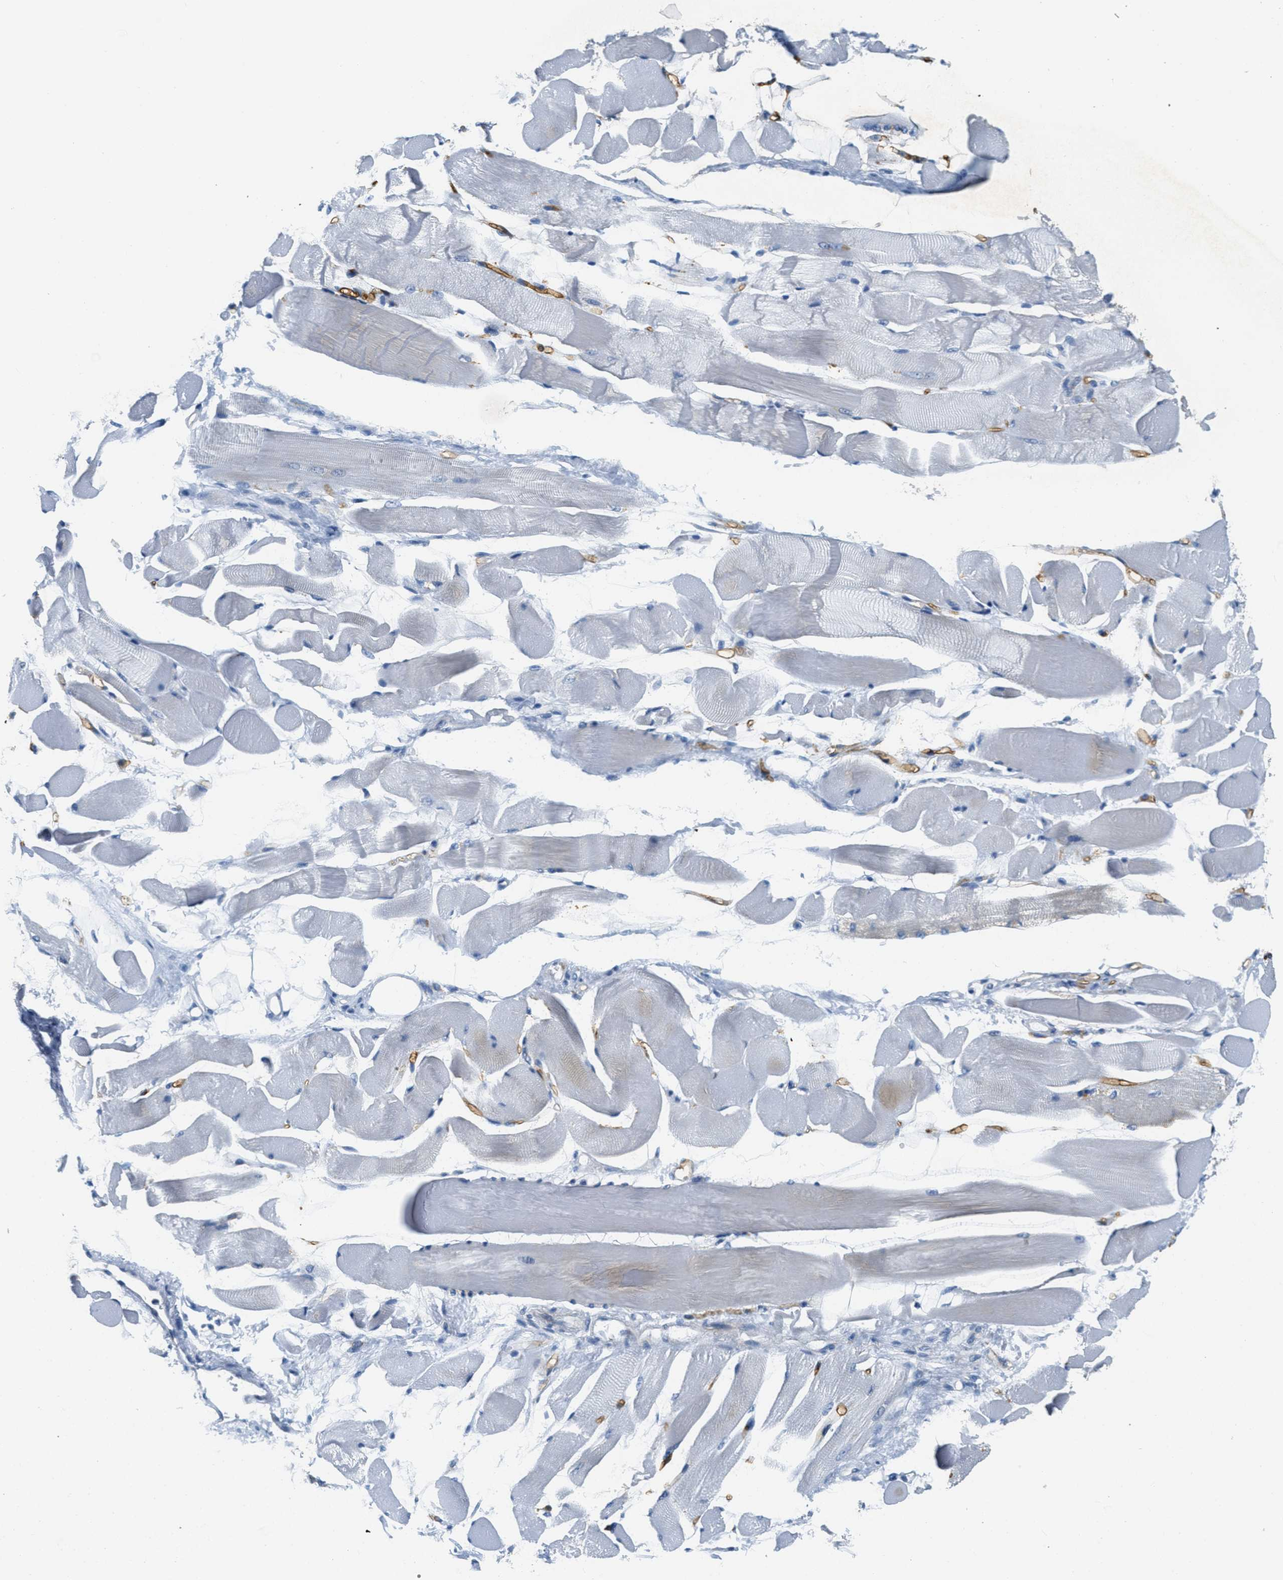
{"staining": {"intensity": "negative", "quantity": "none", "location": "none"}, "tissue": "skeletal muscle", "cell_type": "Myocytes", "image_type": "normal", "snomed": [{"axis": "morphology", "description": "Normal tissue, NOS"}, {"axis": "topography", "description": "Skeletal muscle"}, {"axis": "topography", "description": "Peripheral nerve tissue"}], "caption": "High power microscopy micrograph of an immunohistochemistry (IHC) photomicrograph of normal skeletal muscle, revealing no significant expression in myocytes.", "gene": "CA4", "patient": {"sex": "female", "age": 84}}